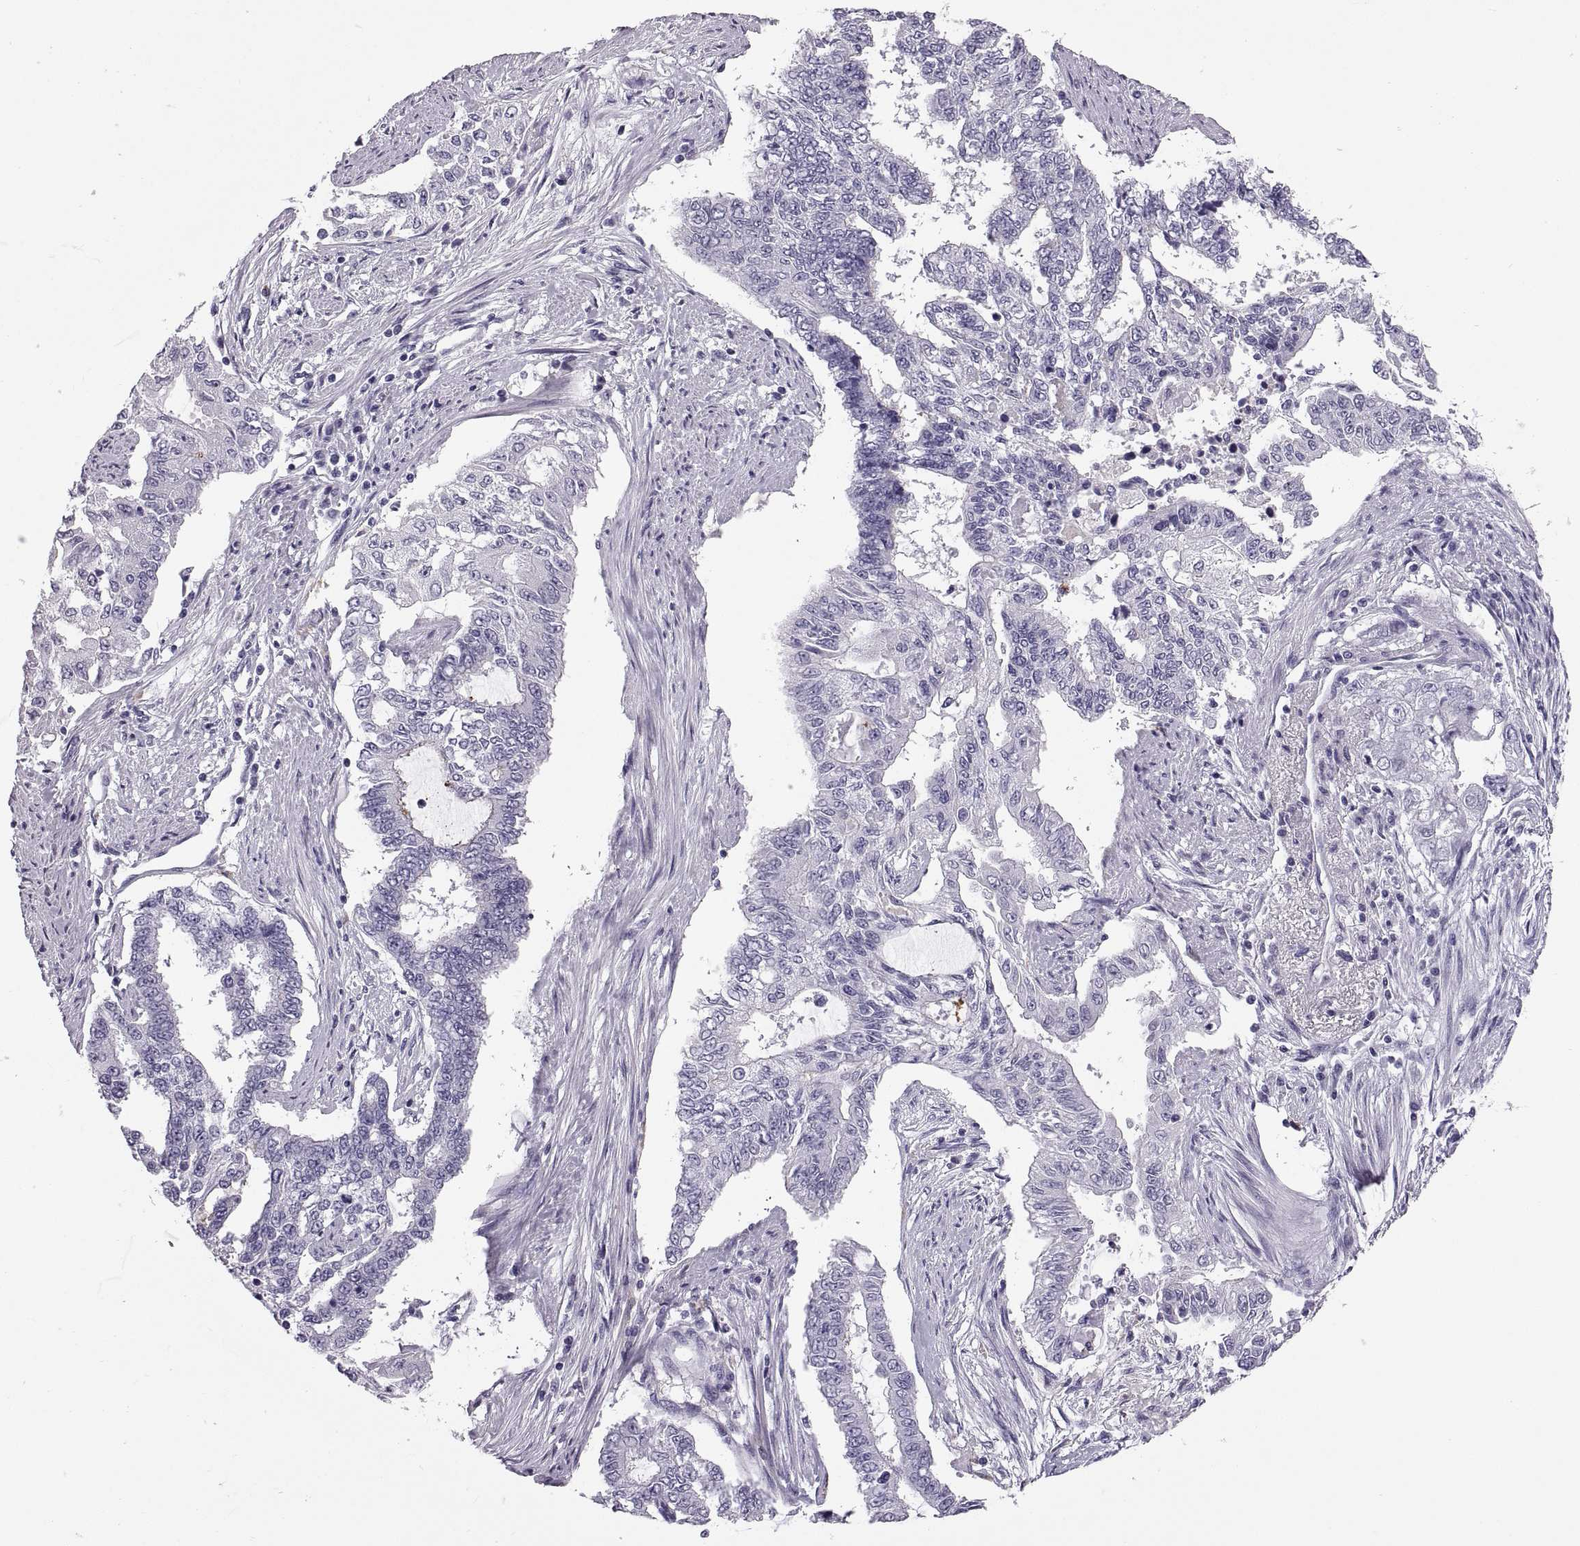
{"staining": {"intensity": "negative", "quantity": "none", "location": "none"}, "tissue": "endometrial cancer", "cell_type": "Tumor cells", "image_type": "cancer", "snomed": [{"axis": "morphology", "description": "Adenocarcinoma, NOS"}, {"axis": "topography", "description": "Uterus"}], "caption": "This is an IHC histopathology image of endometrial adenocarcinoma. There is no positivity in tumor cells.", "gene": "QRICH2", "patient": {"sex": "female", "age": 59}}